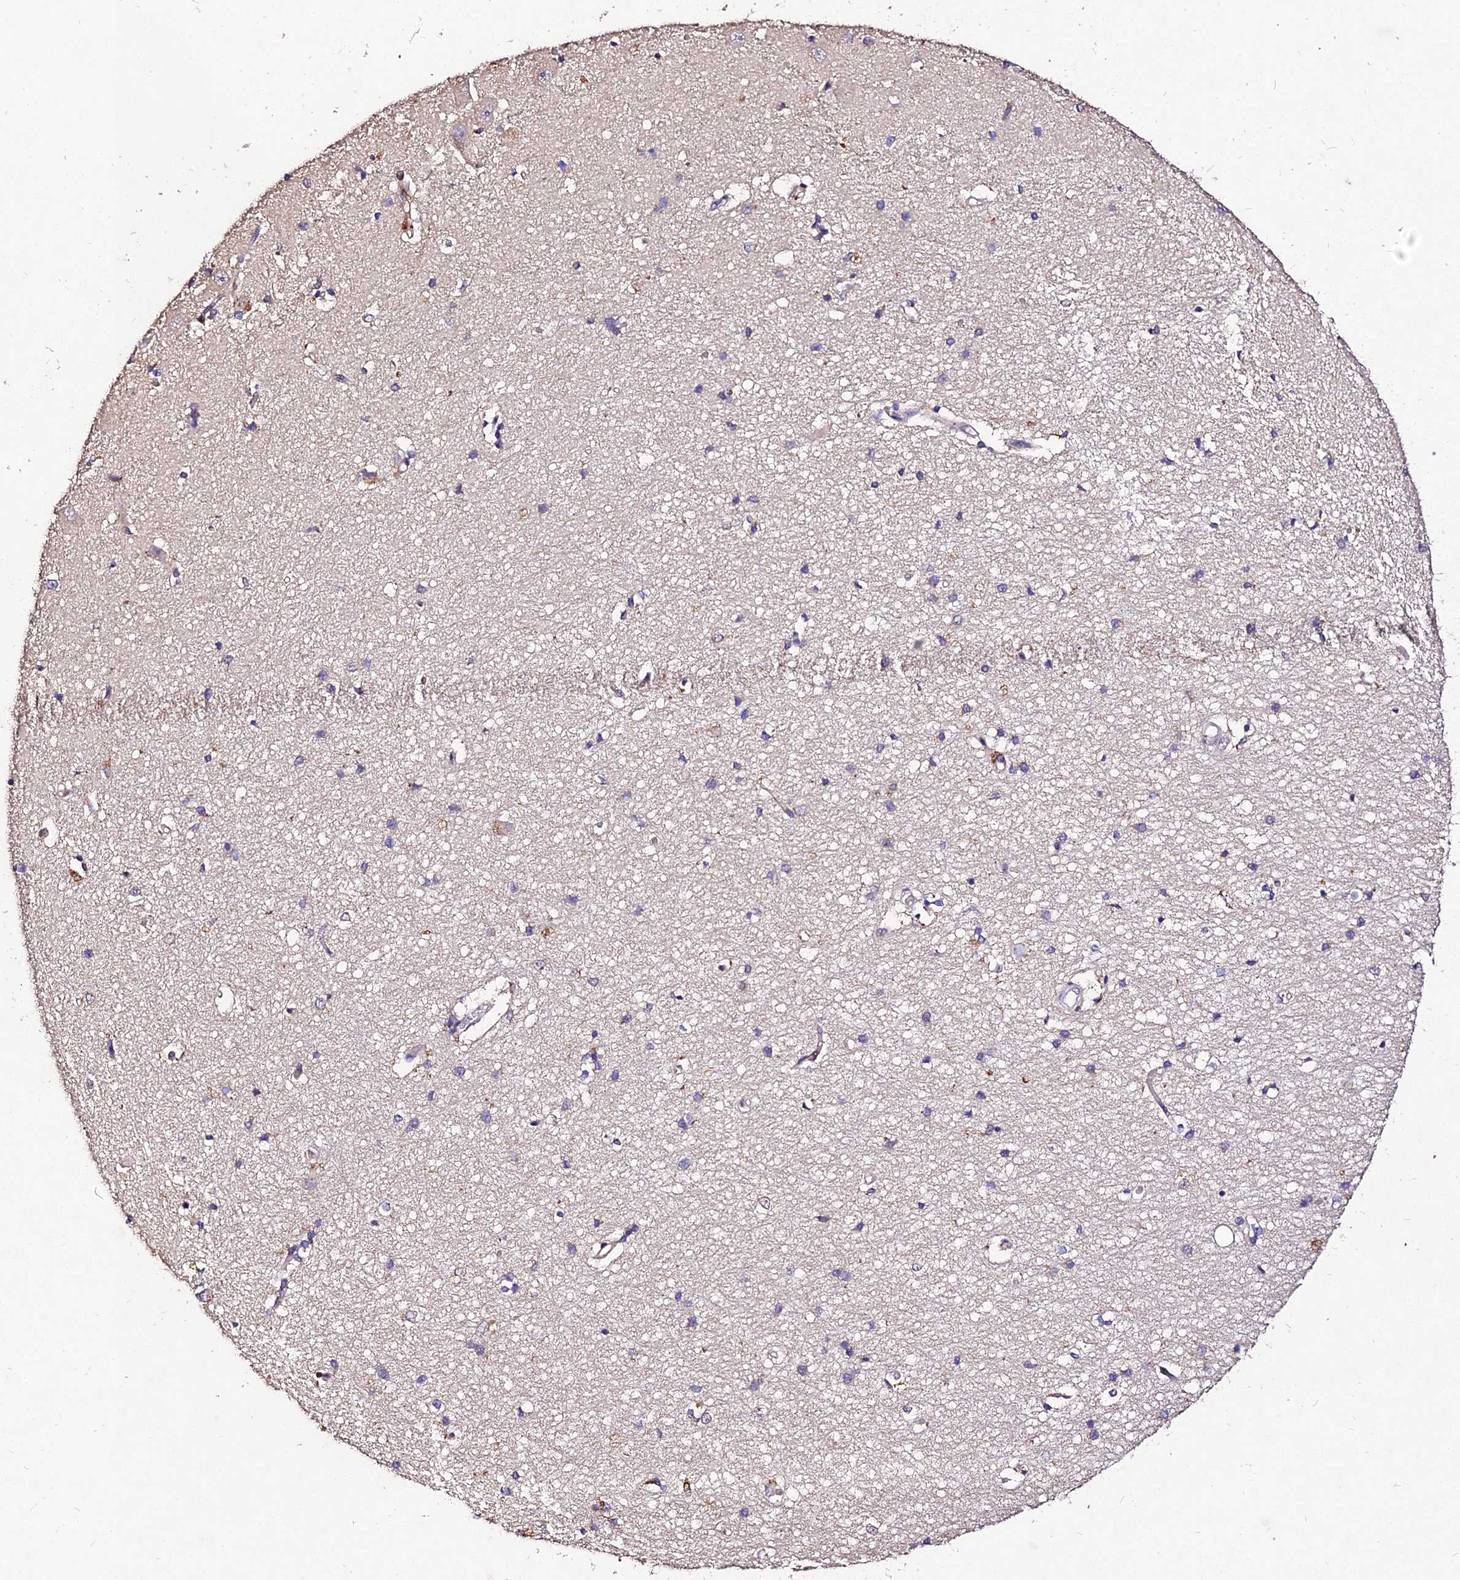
{"staining": {"intensity": "weak", "quantity": "<25%", "location": "cytoplasmic/membranous"}, "tissue": "hippocampus", "cell_type": "Glial cells", "image_type": "normal", "snomed": [{"axis": "morphology", "description": "Normal tissue, NOS"}, {"axis": "topography", "description": "Hippocampus"}], "caption": "Immunohistochemistry (IHC) image of benign hippocampus: hippocampus stained with DAB (3,3'-diaminobenzidine) reveals no significant protein staining in glial cells.", "gene": "AP3M1", "patient": {"sex": "male", "age": 45}}